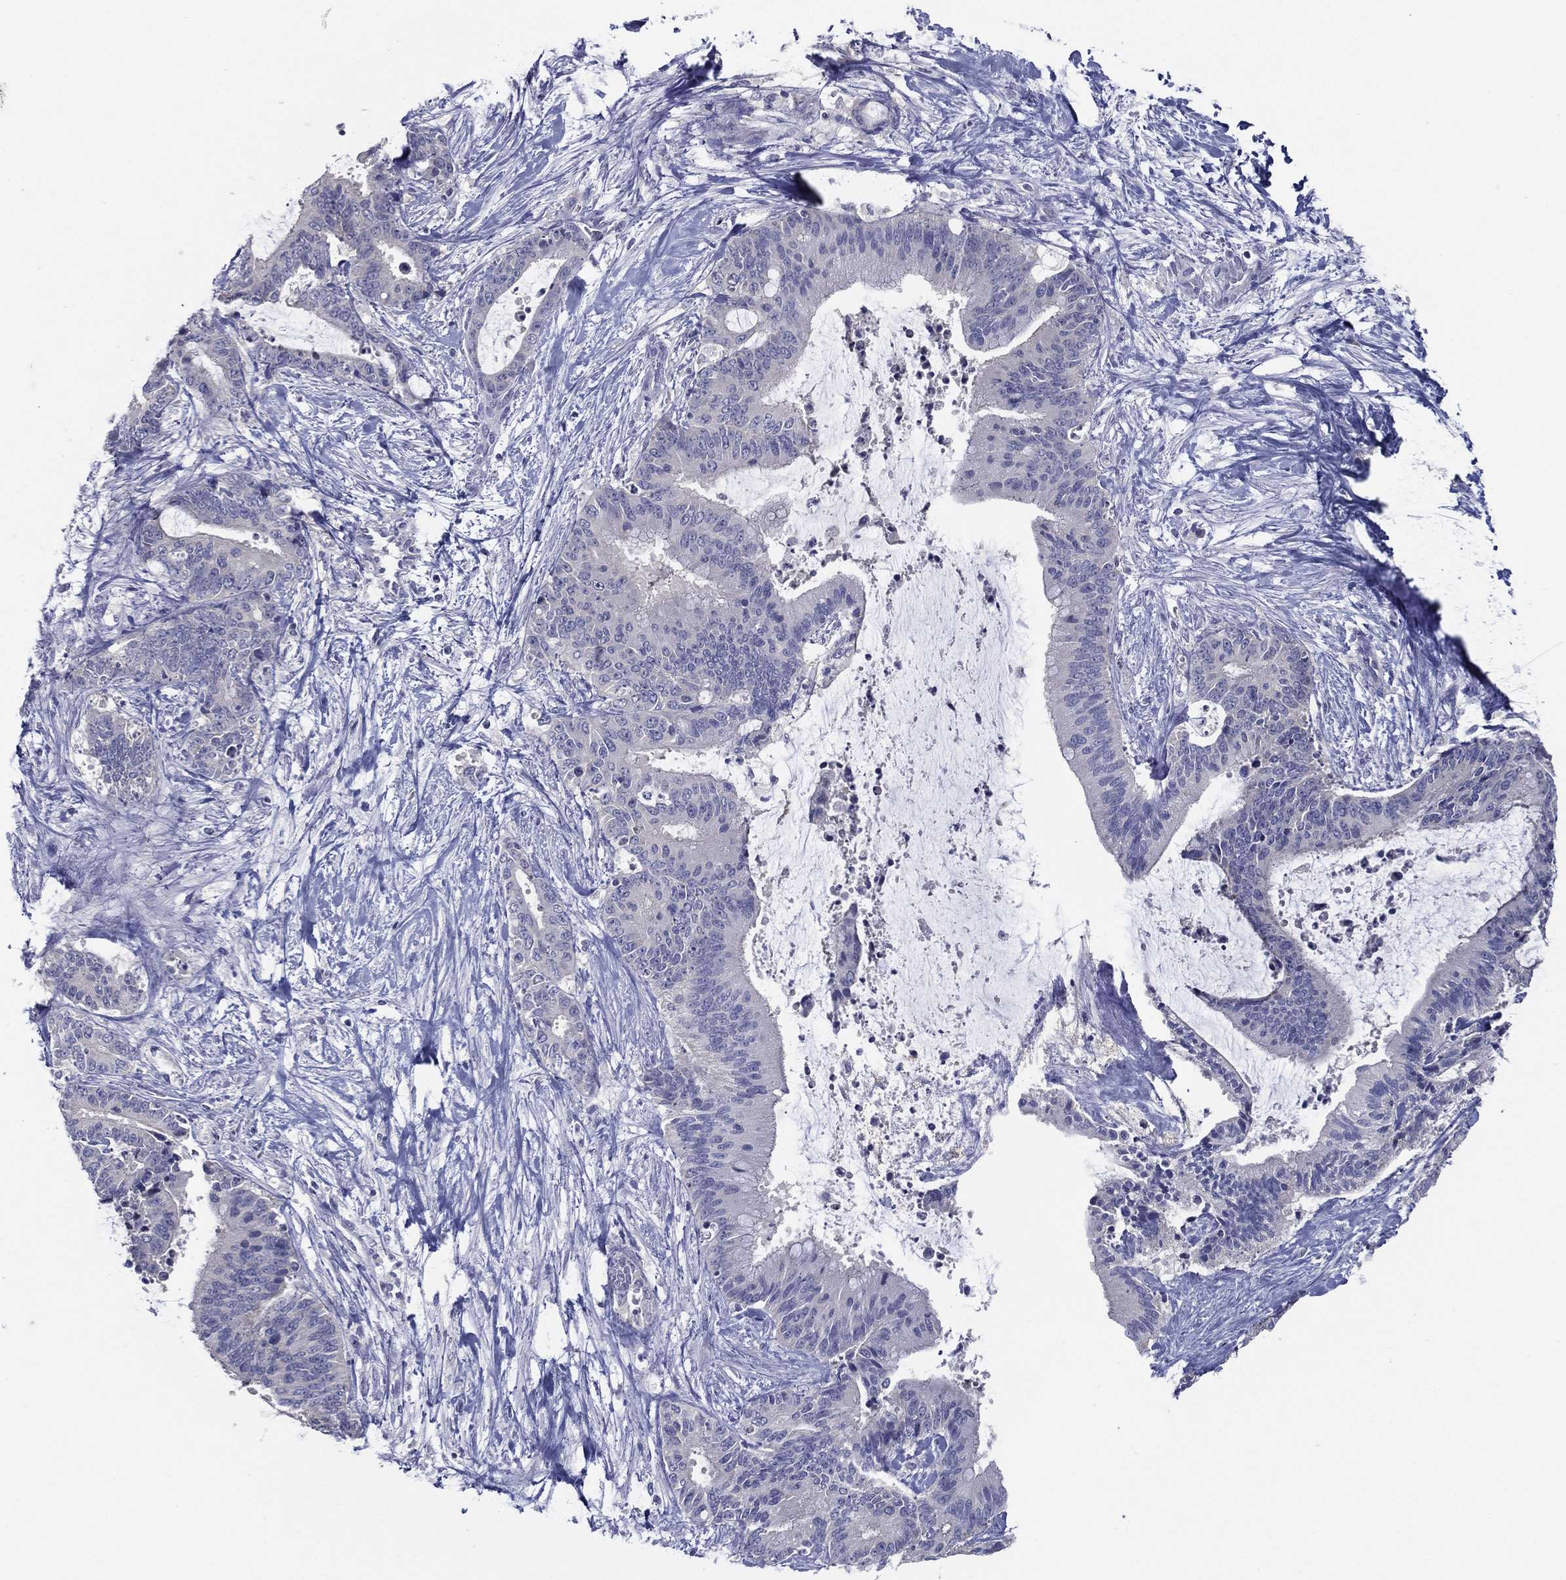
{"staining": {"intensity": "negative", "quantity": "none", "location": "none"}, "tissue": "liver cancer", "cell_type": "Tumor cells", "image_type": "cancer", "snomed": [{"axis": "morphology", "description": "Cholangiocarcinoma"}, {"axis": "topography", "description": "Liver"}], "caption": "Immunohistochemistry of human liver cholangiocarcinoma demonstrates no staining in tumor cells. (Immunohistochemistry (ihc), brightfield microscopy, high magnification).", "gene": "SLC13A4", "patient": {"sex": "female", "age": 73}}